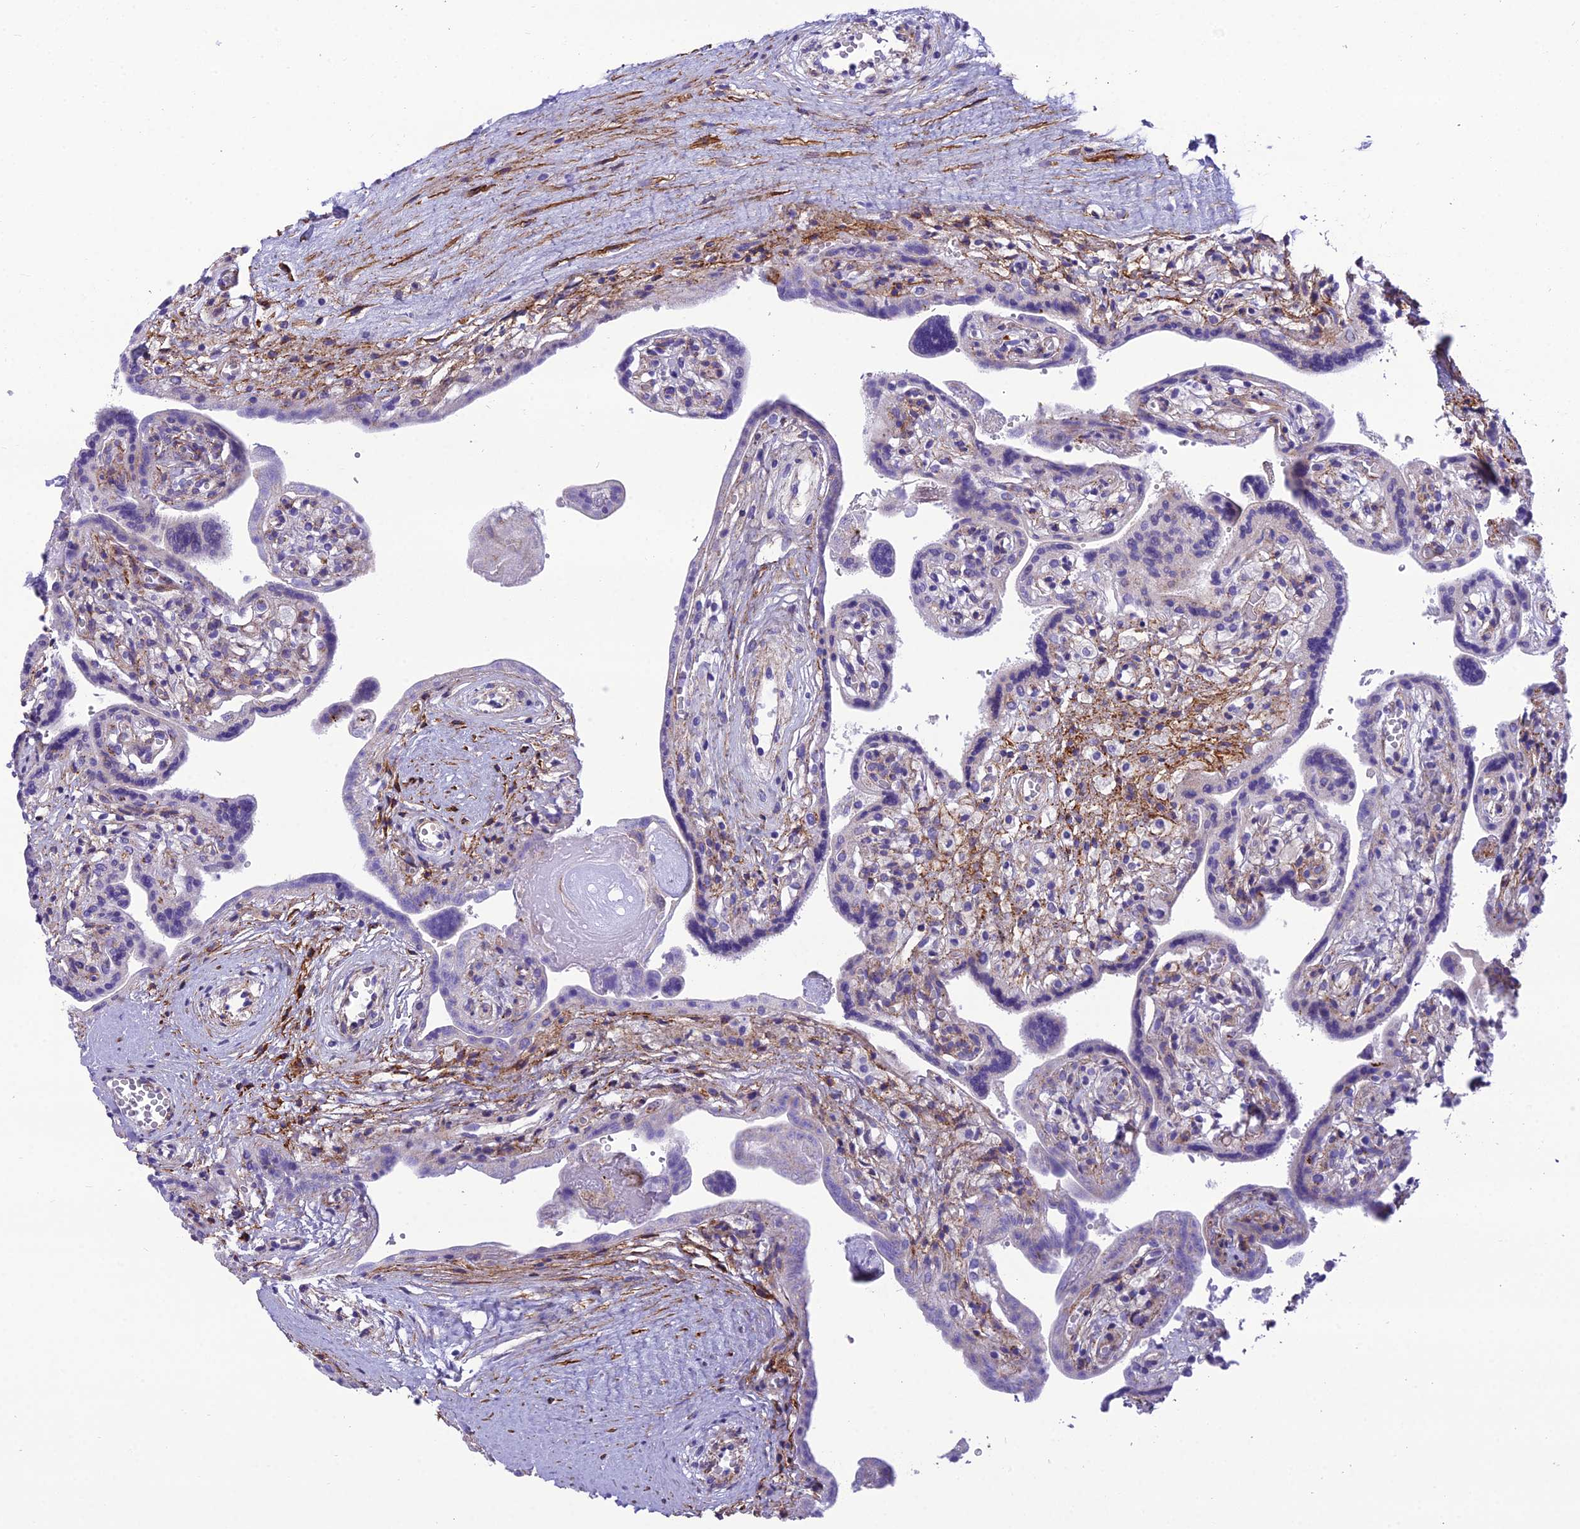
{"staining": {"intensity": "moderate", "quantity": "25%-75%", "location": "cytoplasmic/membranous"}, "tissue": "placenta", "cell_type": "Decidual cells", "image_type": "normal", "snomed": [{"axis": "morphology", "description": "Normal tissue, NOS"}, {"axis": "topography", "description": "Placenta"}], "caption": "Unremarkable placenta reveals moderate cytoplasmic/membranous expression in approximately 25%-75% of decidual cells, visualized by immunohistochemistry. The staining was performed using DAB (3,3'-diaminobenzidine), with brown indicating positive protein expression. Nuclei are stained blue with hematoxylin.", "gene": "GFRA1", "patient": {"sex": "female", "age": 37}}